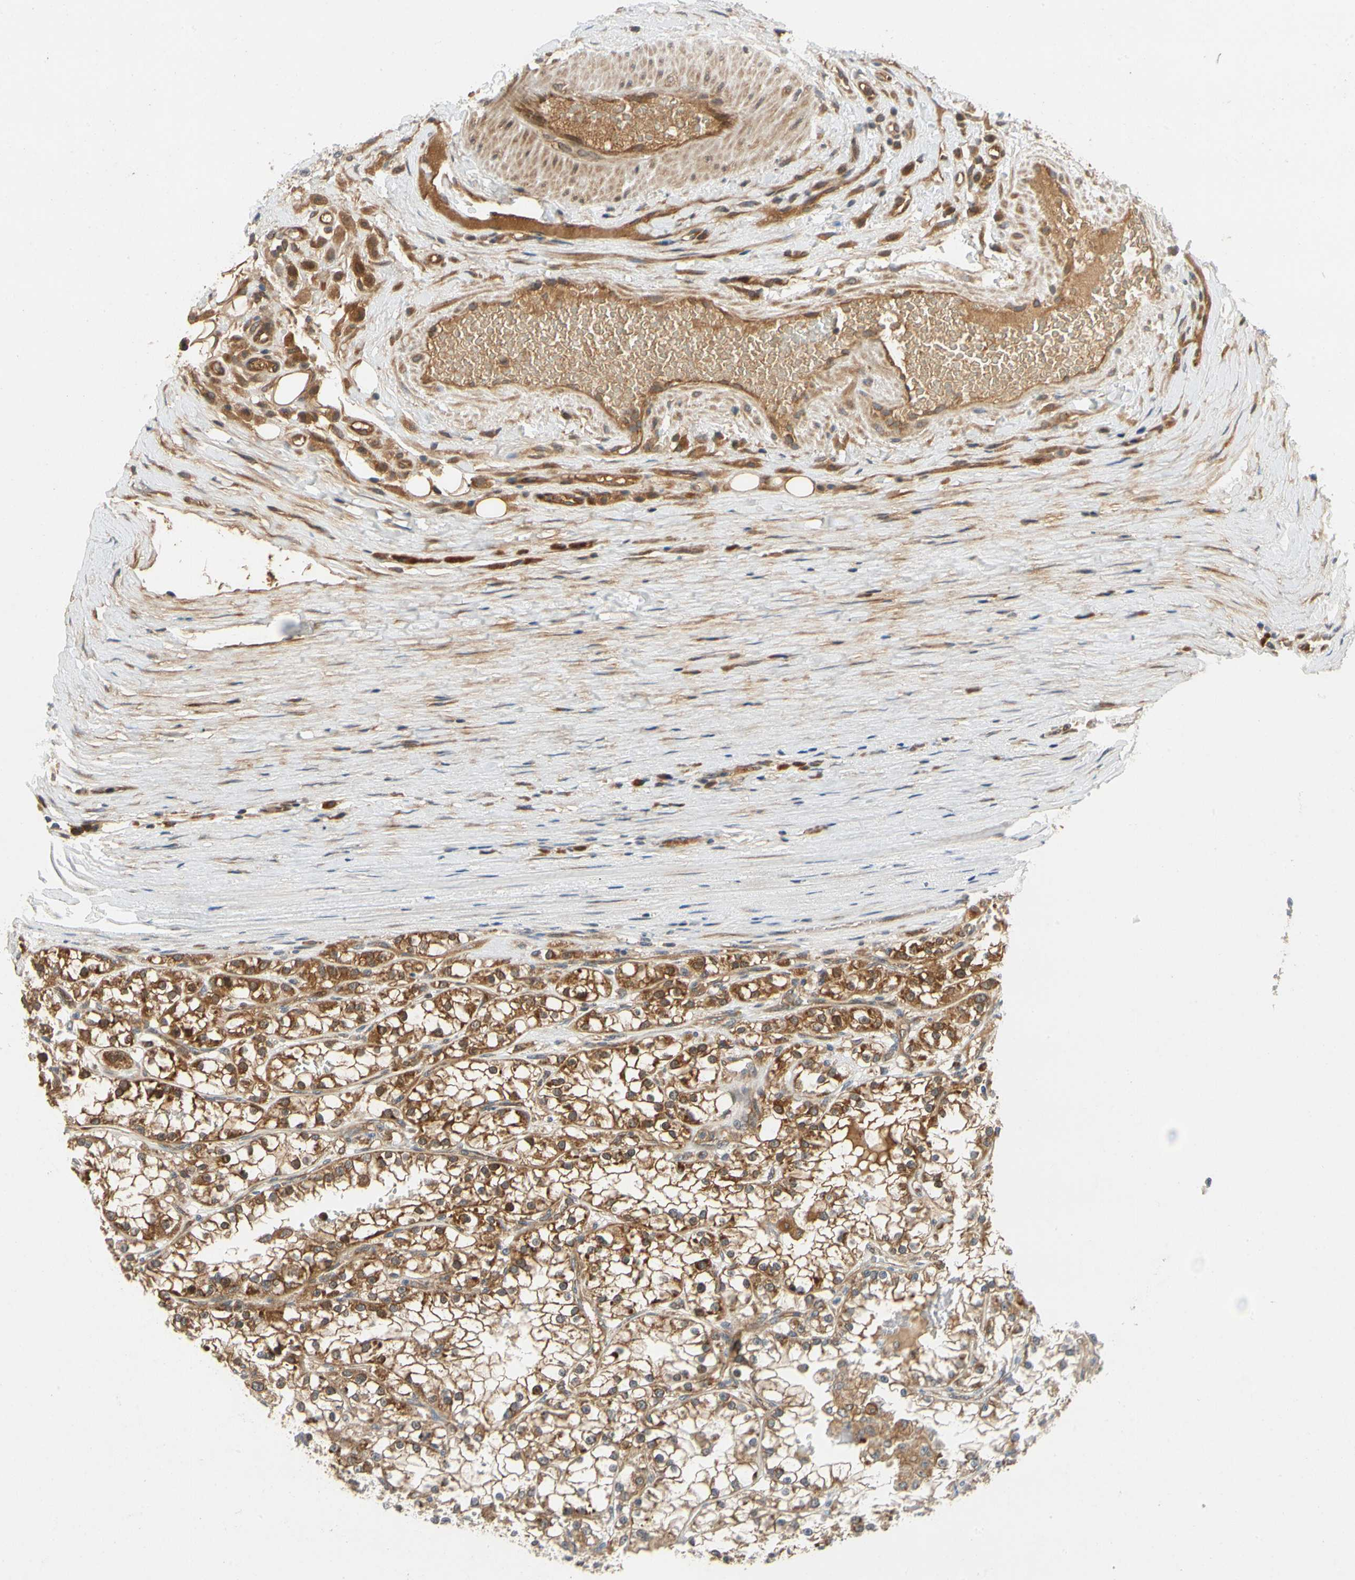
{"staining": {"intensity": "strong", "quantity": ">75%", "location": "cytoplasmic/membranous"}, "tissue": "renal cancer", "cell_type": "Tumor cells", "image_type": "cancer", "snomed": [{"axis": "morphology", "description": "Adenocarcinoma, NOS"}, {"axis": "topography", "description": "Kidney"}], "caption": "High-power microscopy captured an immunohistochemistry (IHC) histopathology image of adenocarcinoma (renal), revealing strong cytoplasmic/membranous expression in approximately >75% of tumor cells.", "gene": "TDRP", "patient": {"sex": "female", "age": 52}}